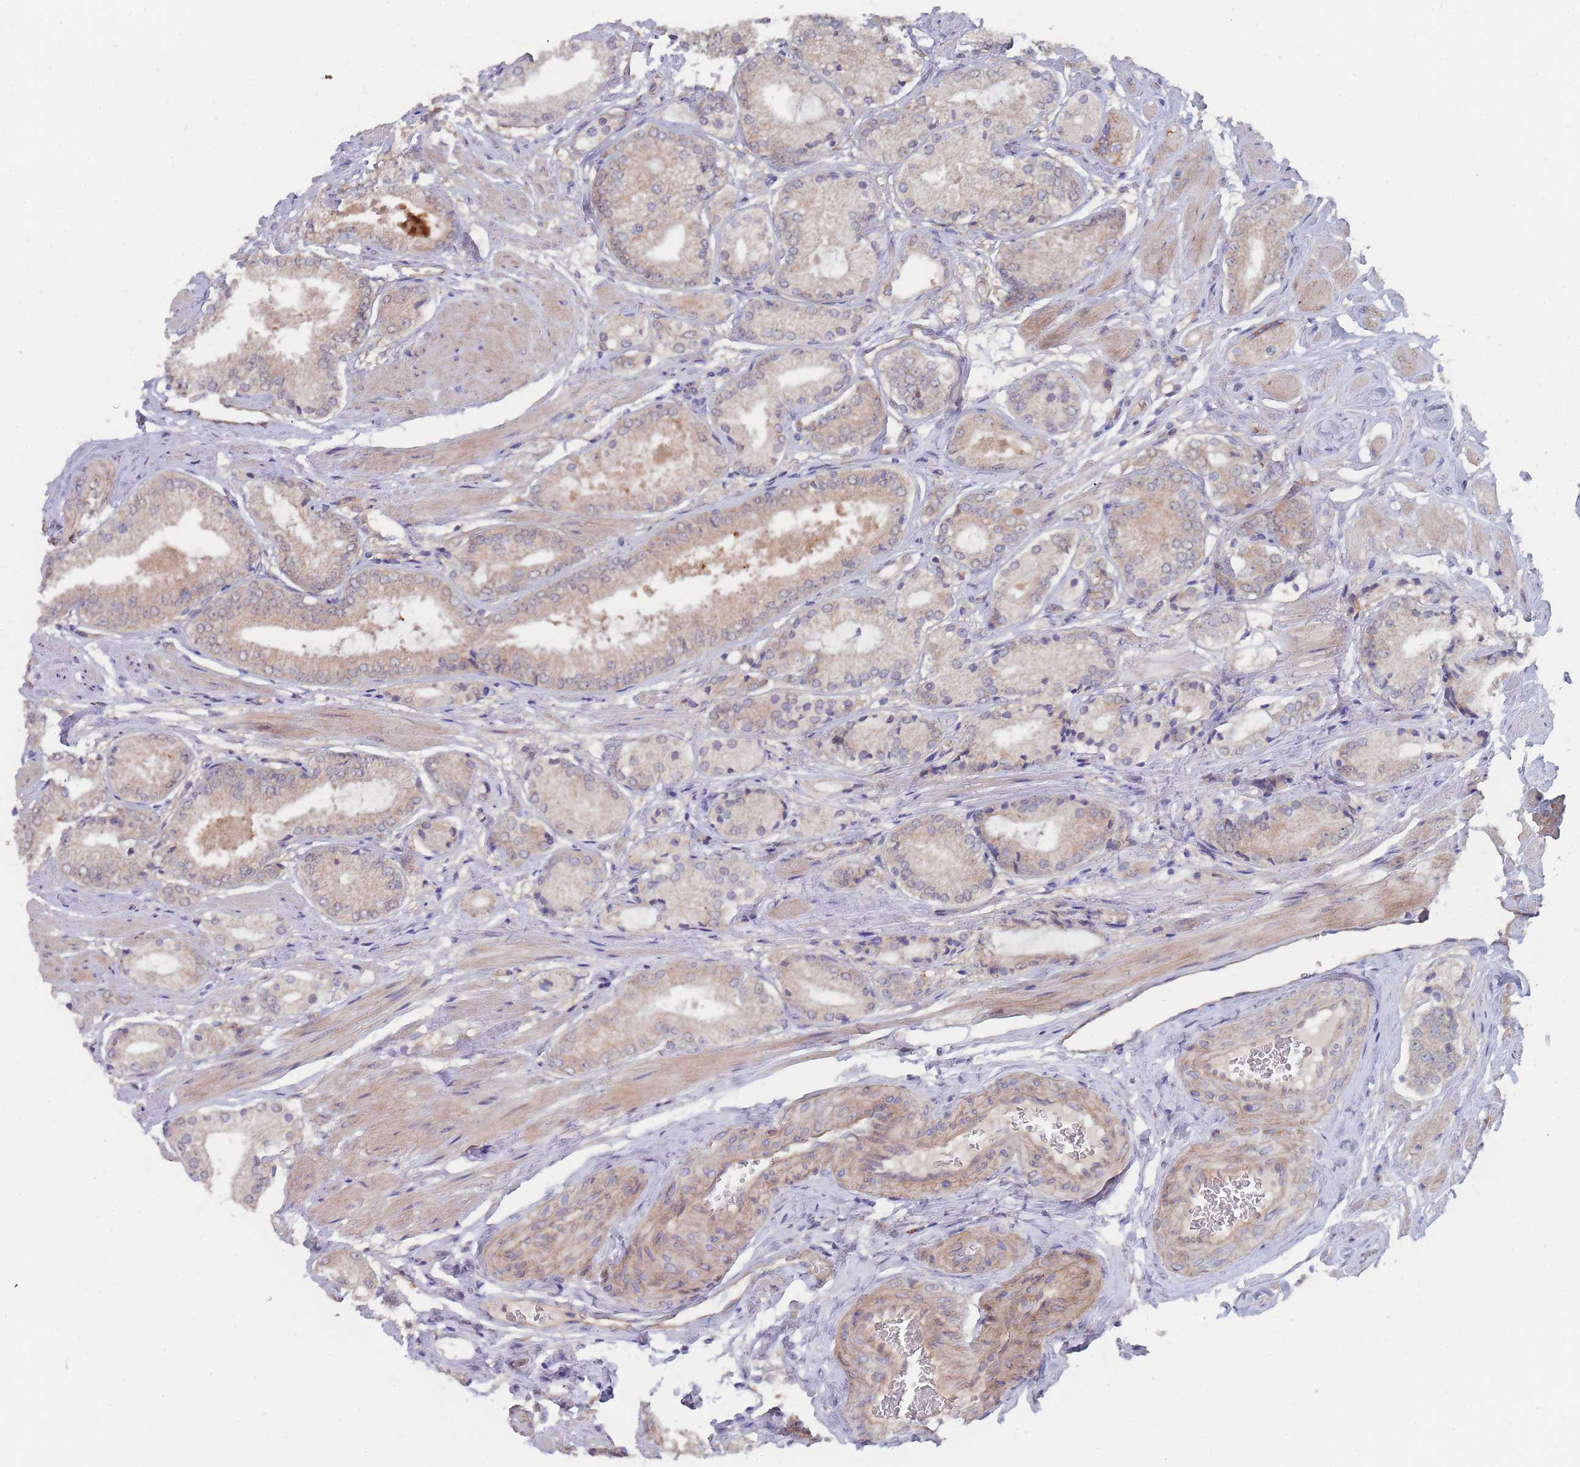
{"staining": {"intensity": "weak", "quantity": ">75%", "location": "cytoplasmic/membranous"}, "tissue": "prostate cancer", "cell_type": "Tumor cells", "image_type": "cancer", "snomed": [{"axis": "morphology", "description": "Adenocarcinoma, High grade"}, {"axis": "topography", "description": "Prostate and seminal vesicle, NOS"}], "caption": "Prostate cancer stained with a brown dye displays weak cytoplasmic/membranous positive positivity in about >75% of tumor cells.", "gene": "NUB1", "patient": {"sex": "male", "age": 64}}